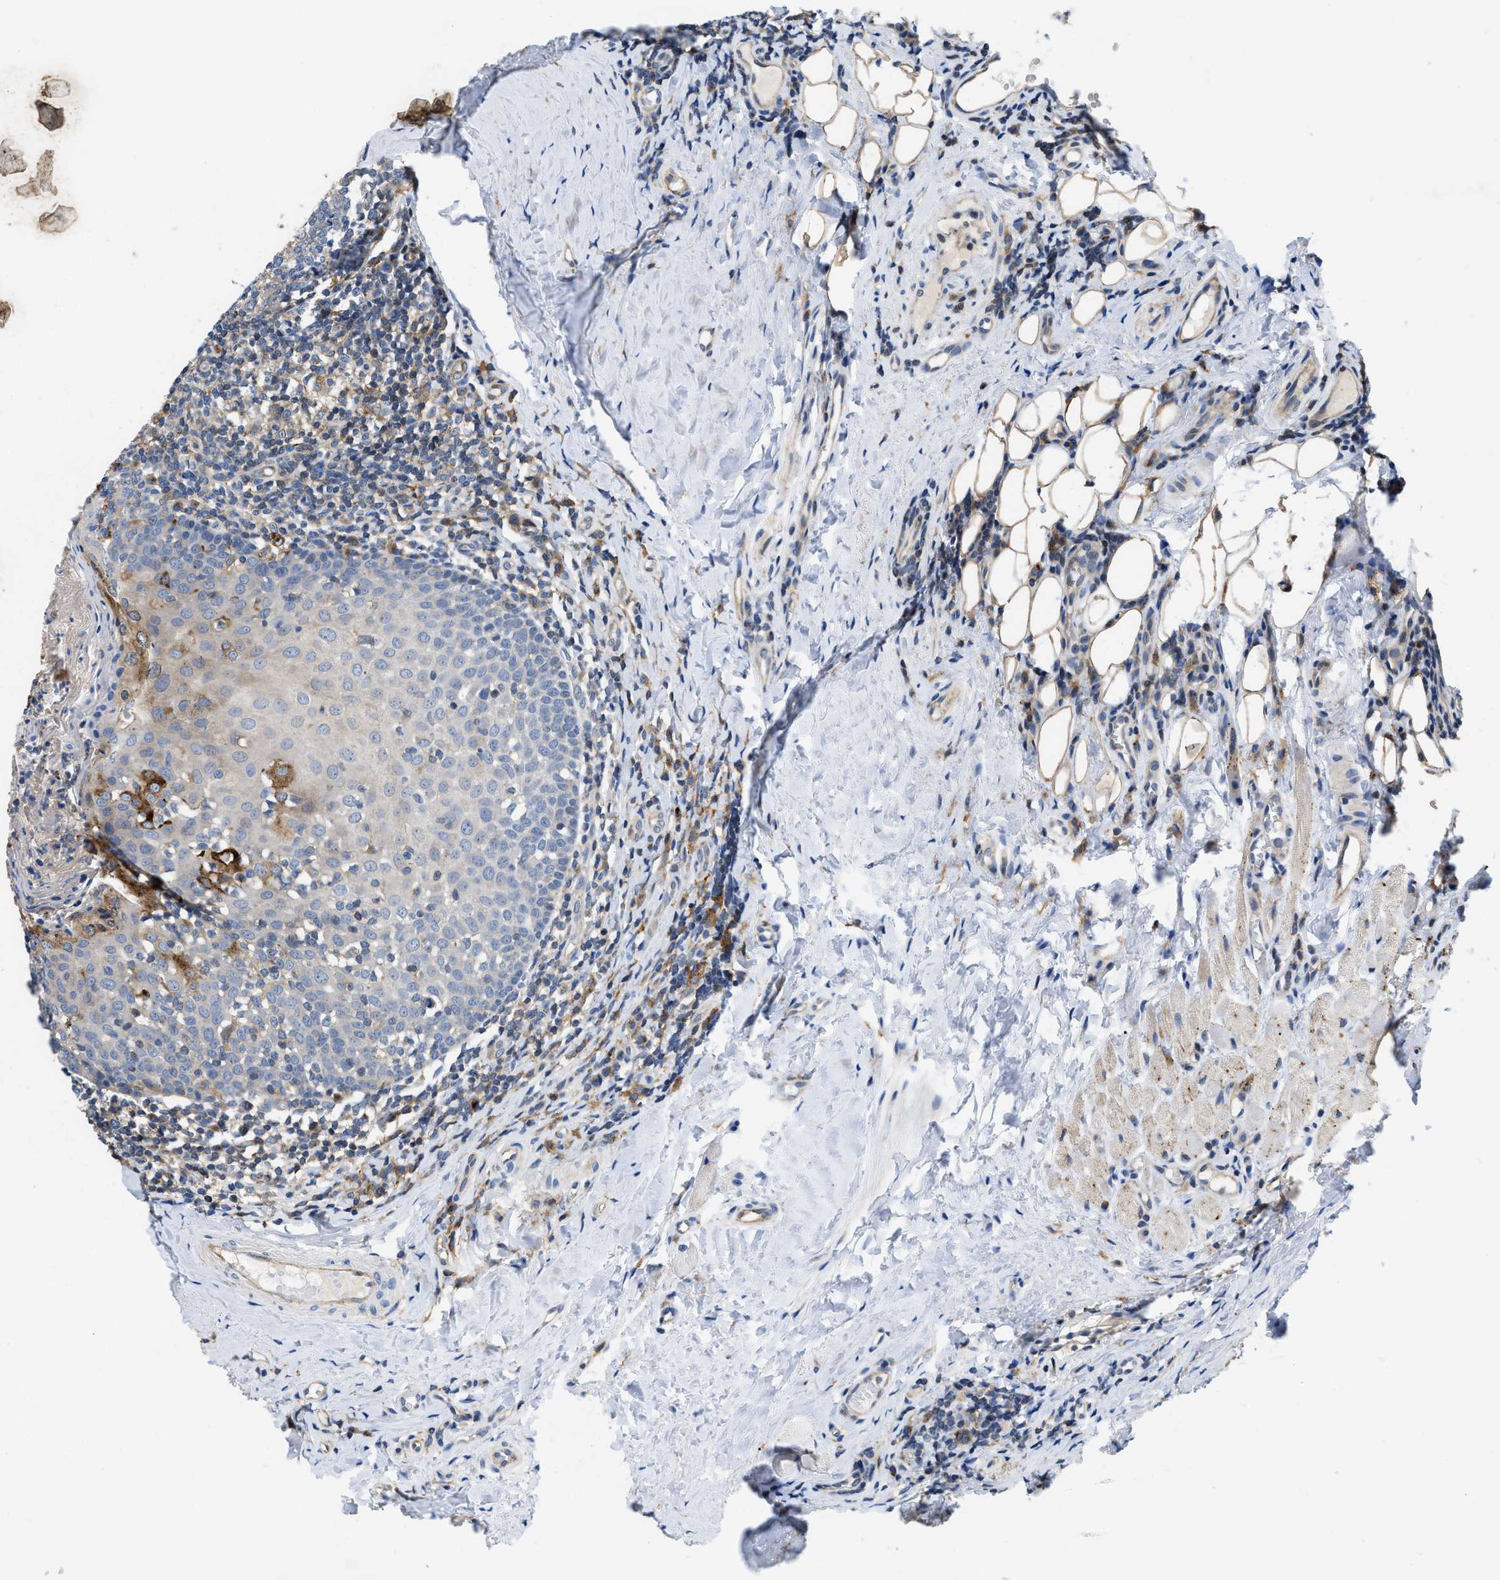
{"staining": {"intensity": "moderate", "quantity": "<25%", "location": "cytoplasmic/membranous"}, "tissue": "tonsil", "cell_type": "Germinal center cells", "image_type": "normal", "snomed": [{"axis": "morphology", "description": "Normal tissue, NOS"}, {"axis": "topography", "description": "Tonsil"}], "caption": "DAB (3,3'-diaminobenzidine) immunohistochemical staining of normal tonsil demonstrates moderate cytoplasmic/membranous protein positivity in about <25% of germinal center cells.", "gene": "ENPP4", "patient": {"sex": "female", "age": 19}}